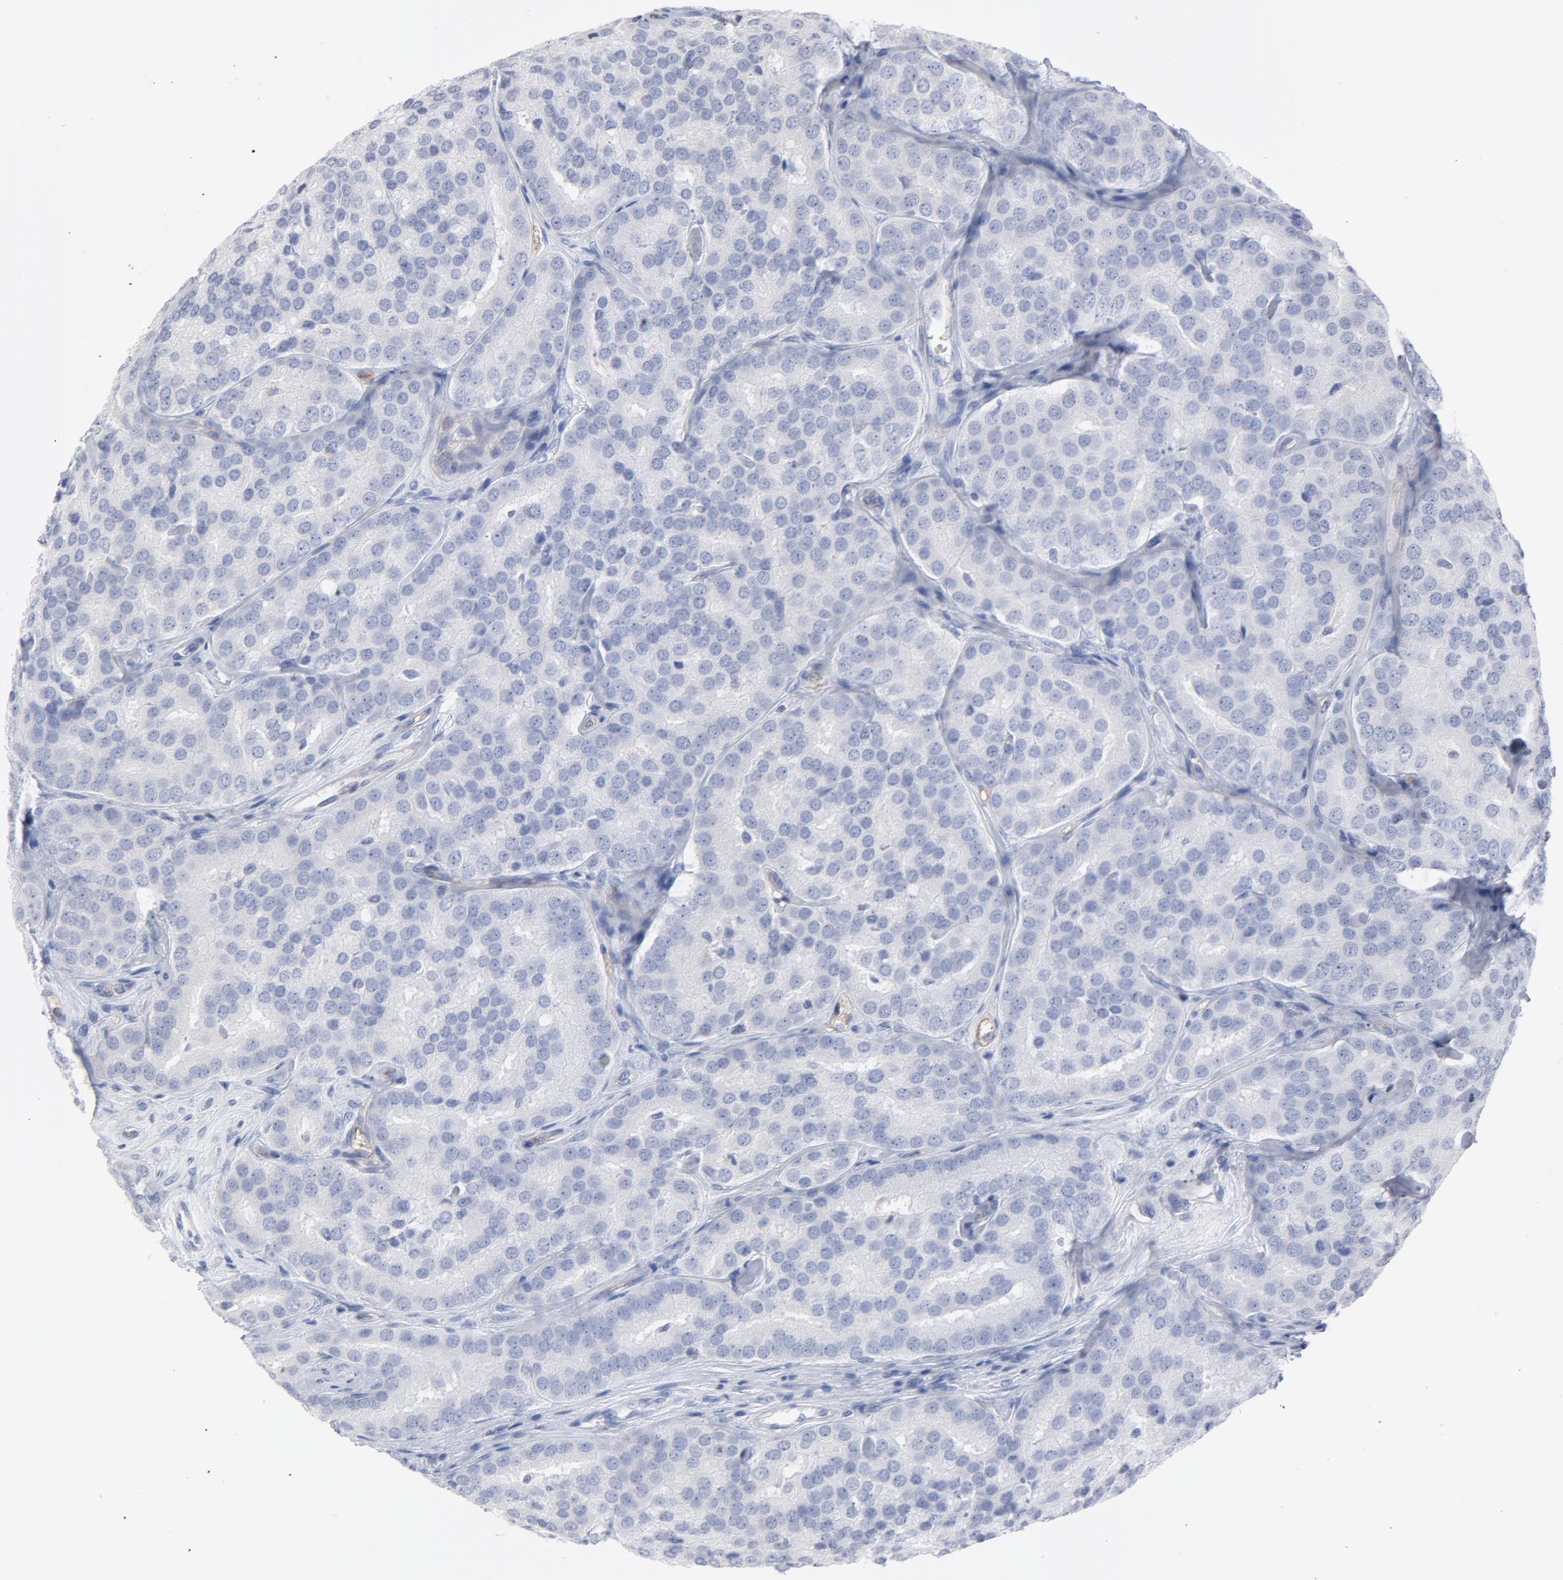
{"staining": {"intensity": "negative", "quantity": "none", "location": "none"}, "tissue": "prostate cancer", "cell_type": "Tumor cells", "image_type": "cancer", "snomed": [{"axis": "morphology", "description": "Adenocarcinoma, High grade"}, {"axis": "topography", "description": "Prostate"}], "caption": "Immunohistochemical staining of prostate high-grade adenocarcinoma demonstrates no significant expression in tumor cells.", "gene": "P2RY8", "patient": {"sex": "male", "age": 64}}